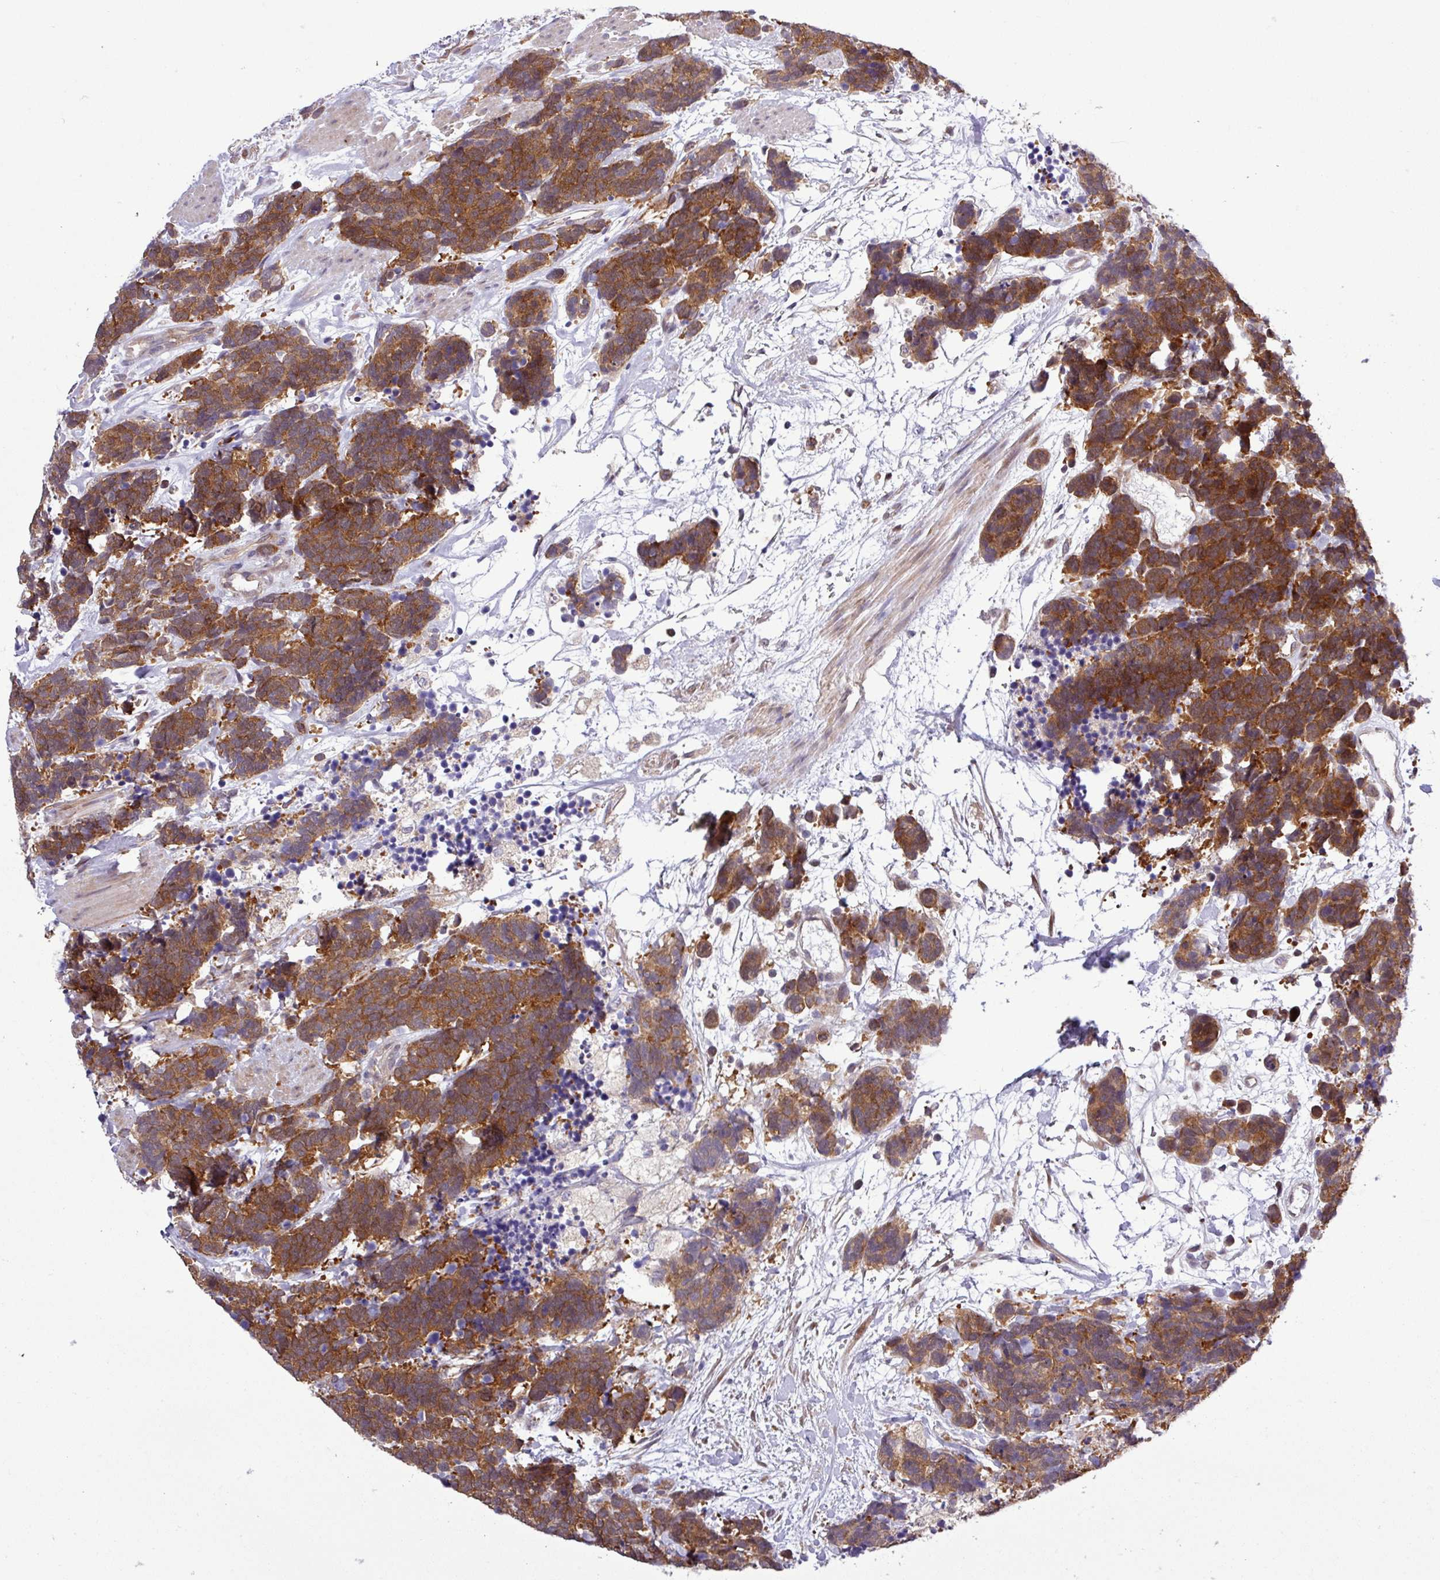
{"staining": {"intensity": "strong", "quantity": ">75%", "location": "cytoplasmic/membranous"}, "tissue": "carcinoid", "cell_type": "Tumor cells", "image_type": "cancer", "snomed": [{"axis": "morphology", "description": "Carcinoma, NOS"}, {"axis": "morphology", "description": "Carcinoid, malignant, NOS"}, {"axis": "topography", "description": "Prostate"}], "caption": "An immunohistochemistry photomicrograph of tumor tissue is shown. Protein staining in brown labels strong cytoplasmic/membranous positivity in carcinoid within tumor cells.", "gene": "CARHSP1", "patient": {"sex": "male", "age": 57}}